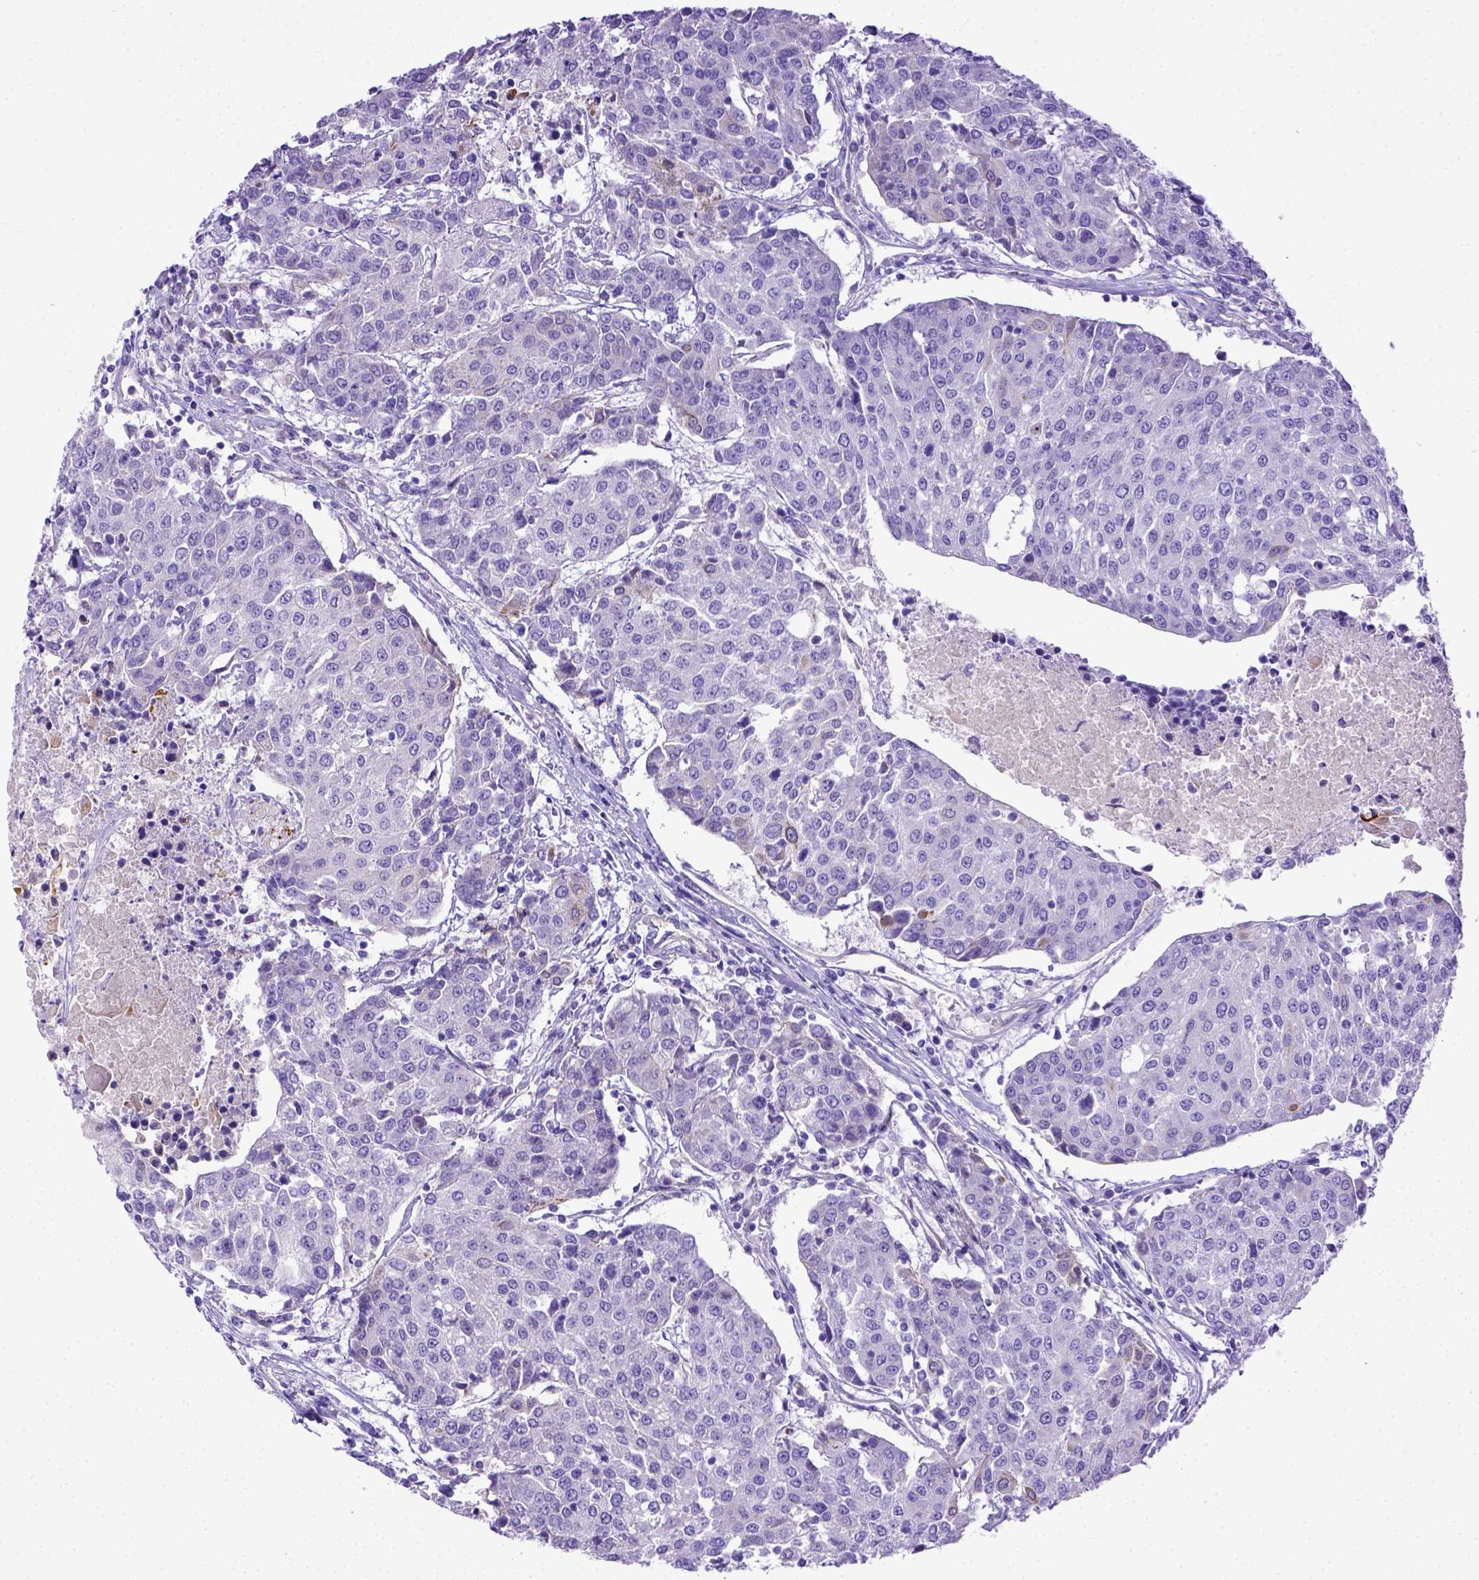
{"staining": {"intensity": "negative", "quantity": "none", "location": "none"}, "tissue": "urothelial cancer", "cell_type": "Tumor cells", "image_type": "cancer", "snomed": [{"axis": "morphology", "description": "Urothelial carcinoma, High grade"}, {"axis": "topography", "description": "Urinary bladder"}], "caption": "High-grade urothelial carcinoma was stained to show a protein in brown. There is no significant positivity in tumor cells.", "gene": "LRRC18", "patient": {"sex": "female", "age": 85}}